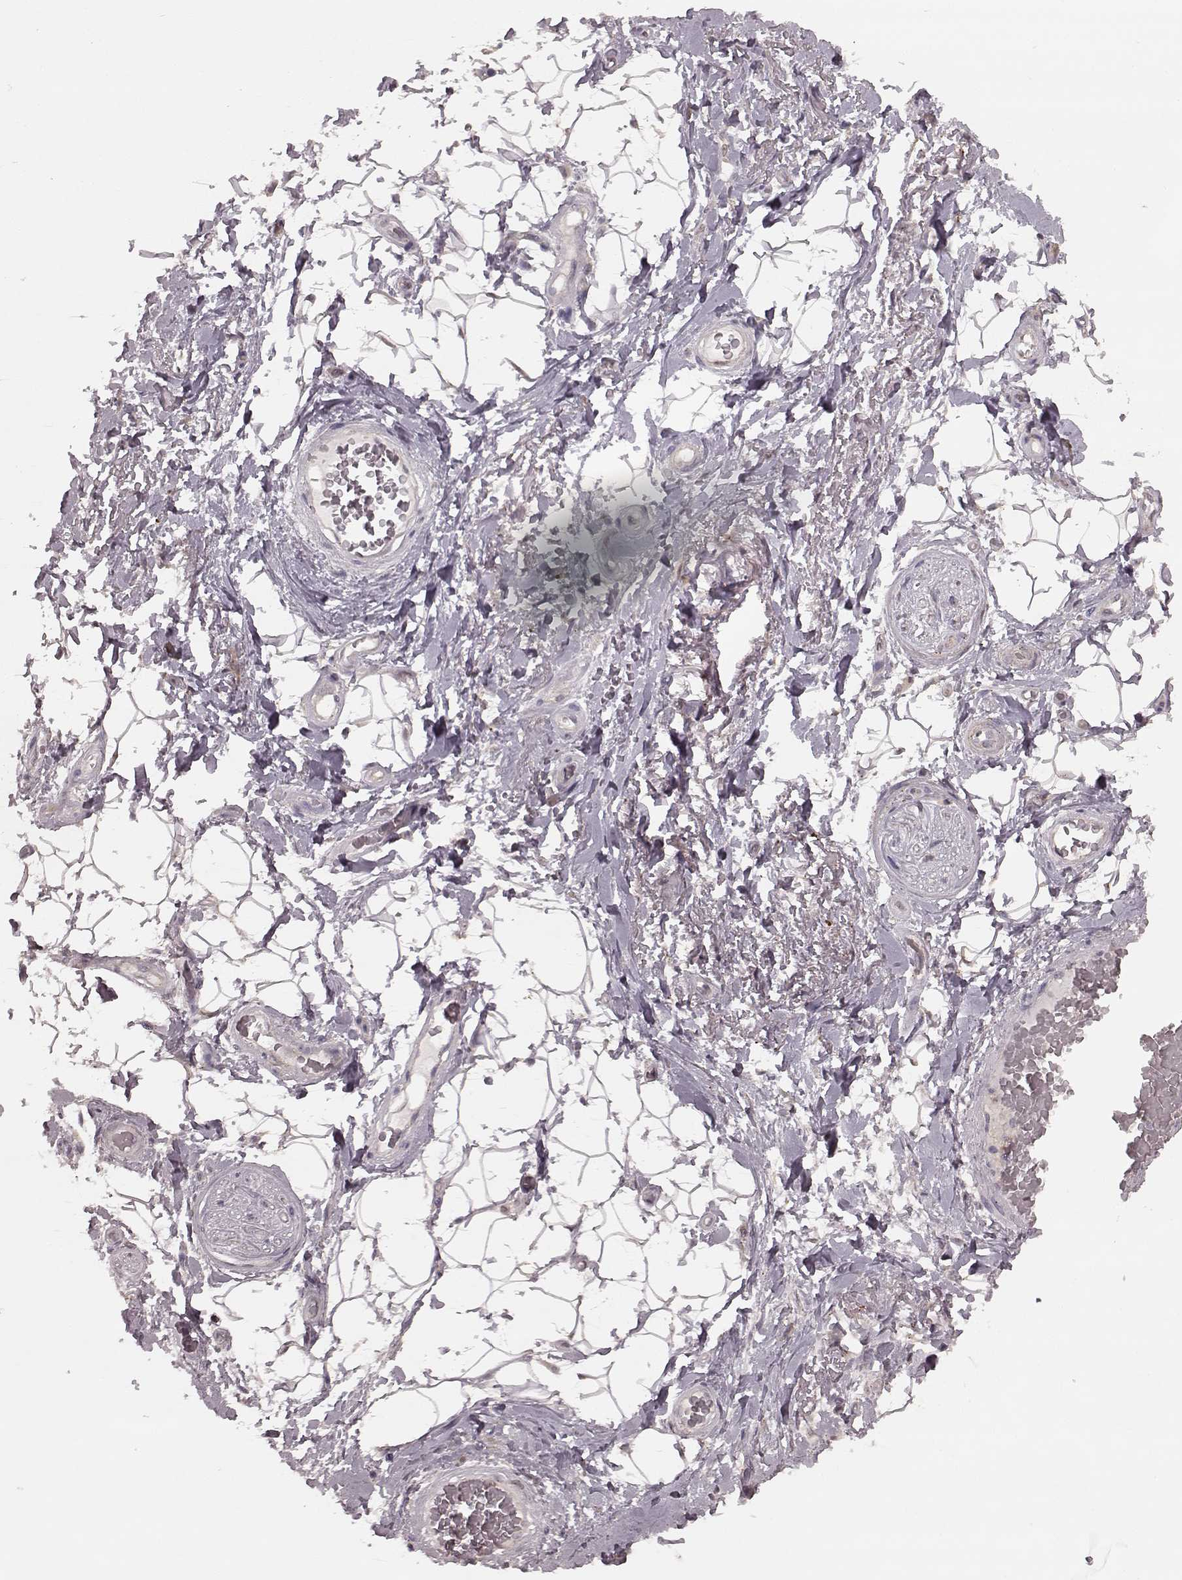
{"staining": {"intensity": "negative", "quantity": "none", "location": "none"}, "tissue": "adipose tissue", "cell_type": "Adipocytes", "image_type": "normal", "snomed": [{"axis": "morphology", "description": "Normal tissue, NOS"}, {"axis": "topography", "description": "Anal"}, {"axis": "topography", "description": "Peripheral nerve tissue"}], "caption": "IHC of benign adipose tissue demonstrates no staining in adipocytes.", "gene": "GSS", "patient": {"sex": "male", "age": 53}}